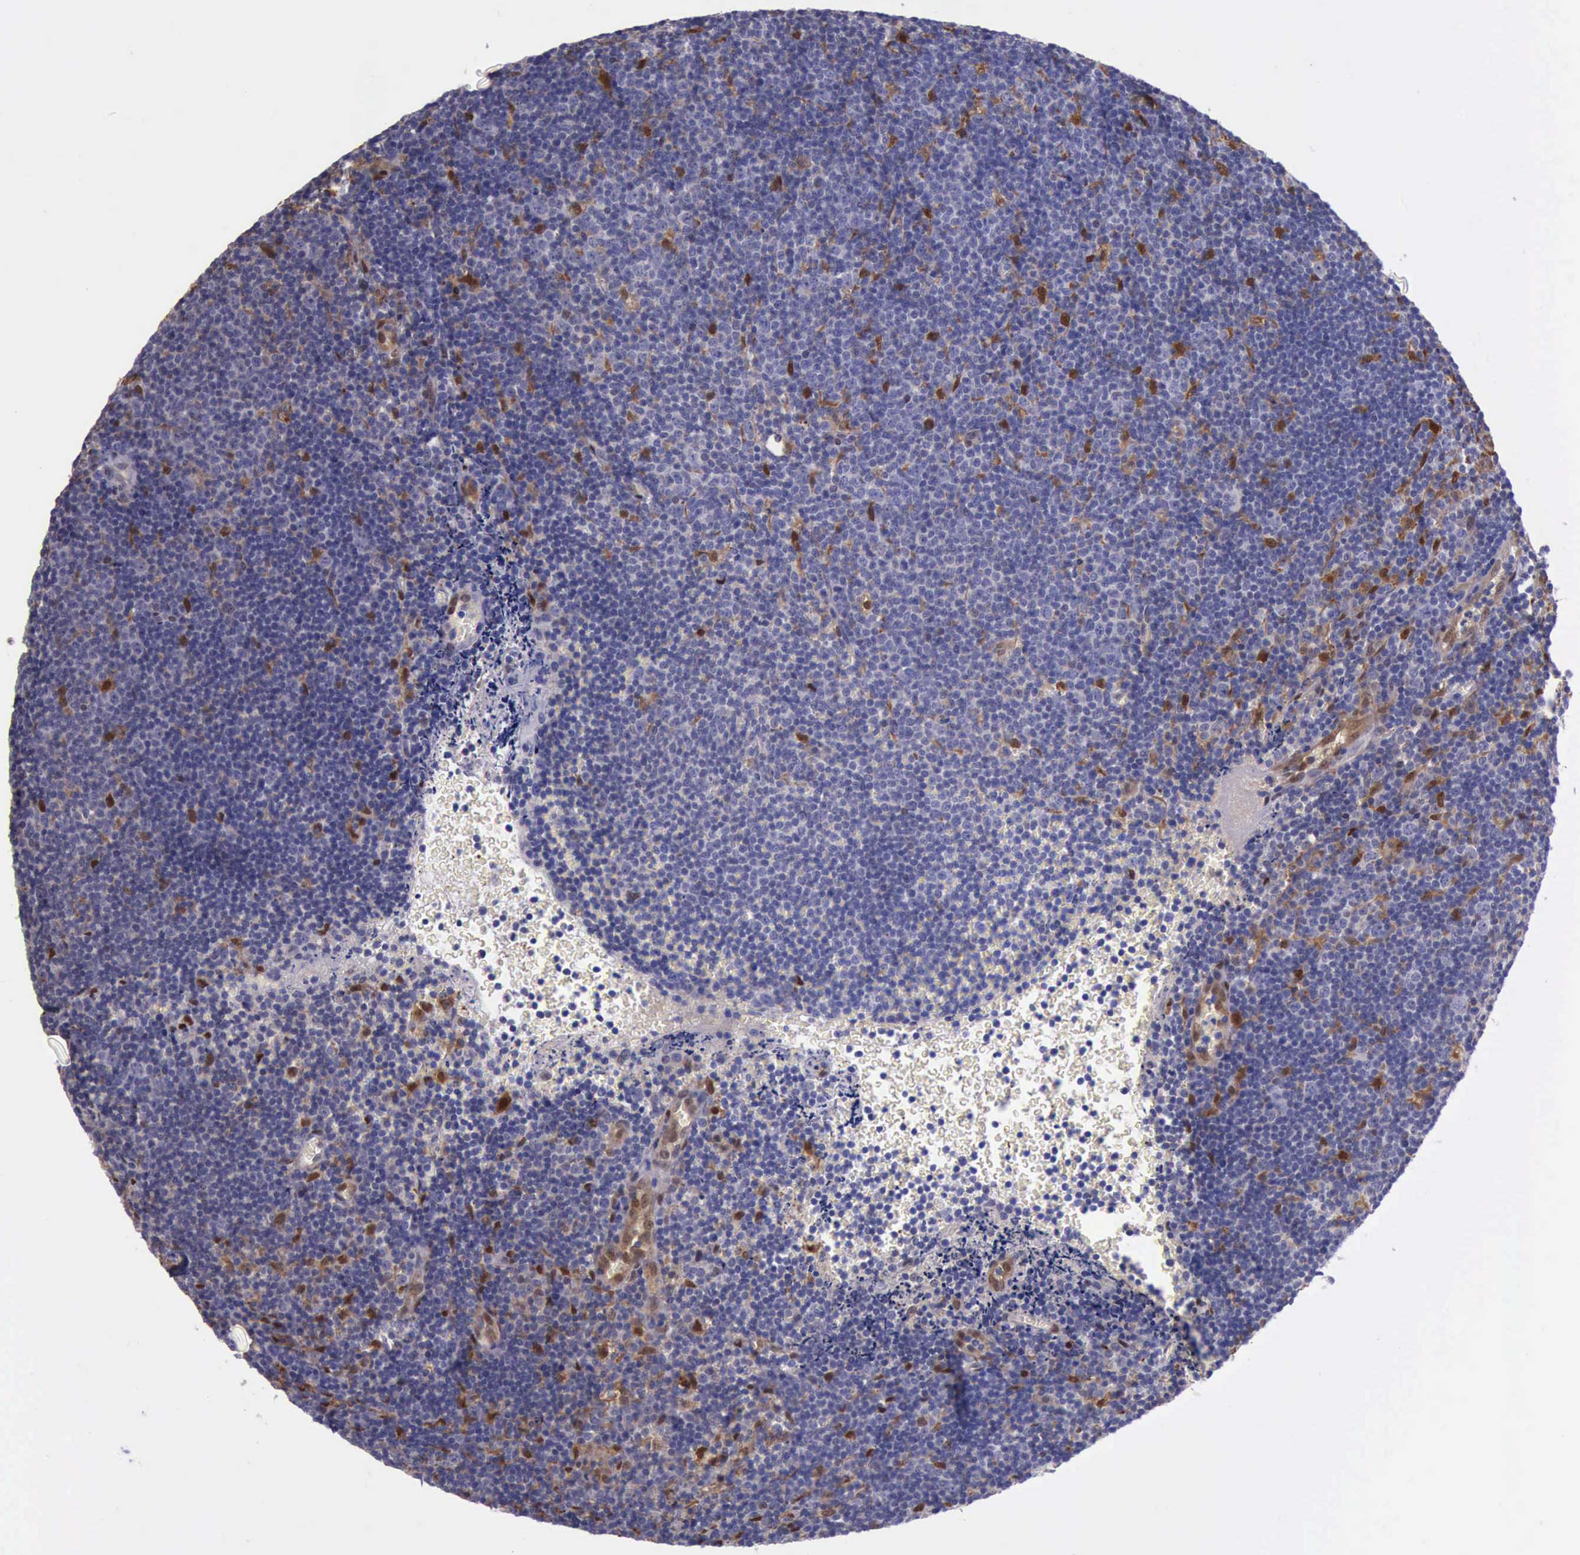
{"staining": {"intensity": "moderate", "quantity": "<25%", "location": "cytoplasmic/membranous,nuclear"}, "tissue": "lymphoma", "cell_type": "Tumor cells", "image_type": "cancer", "snomed": [{"axis": "morphology", "description": "Malignant lymphoma, non-Hodgkin's type, Low grade"}, {"axis": "topography", "description": "Lymph node"}], "caption": "A brown stain labels moderate cytoplasmic/membranous and nuclear staining of a protein in lymphoma tumor cells.", "gene": "TYMP", "patient": {"sex": "male", "age": 49}}